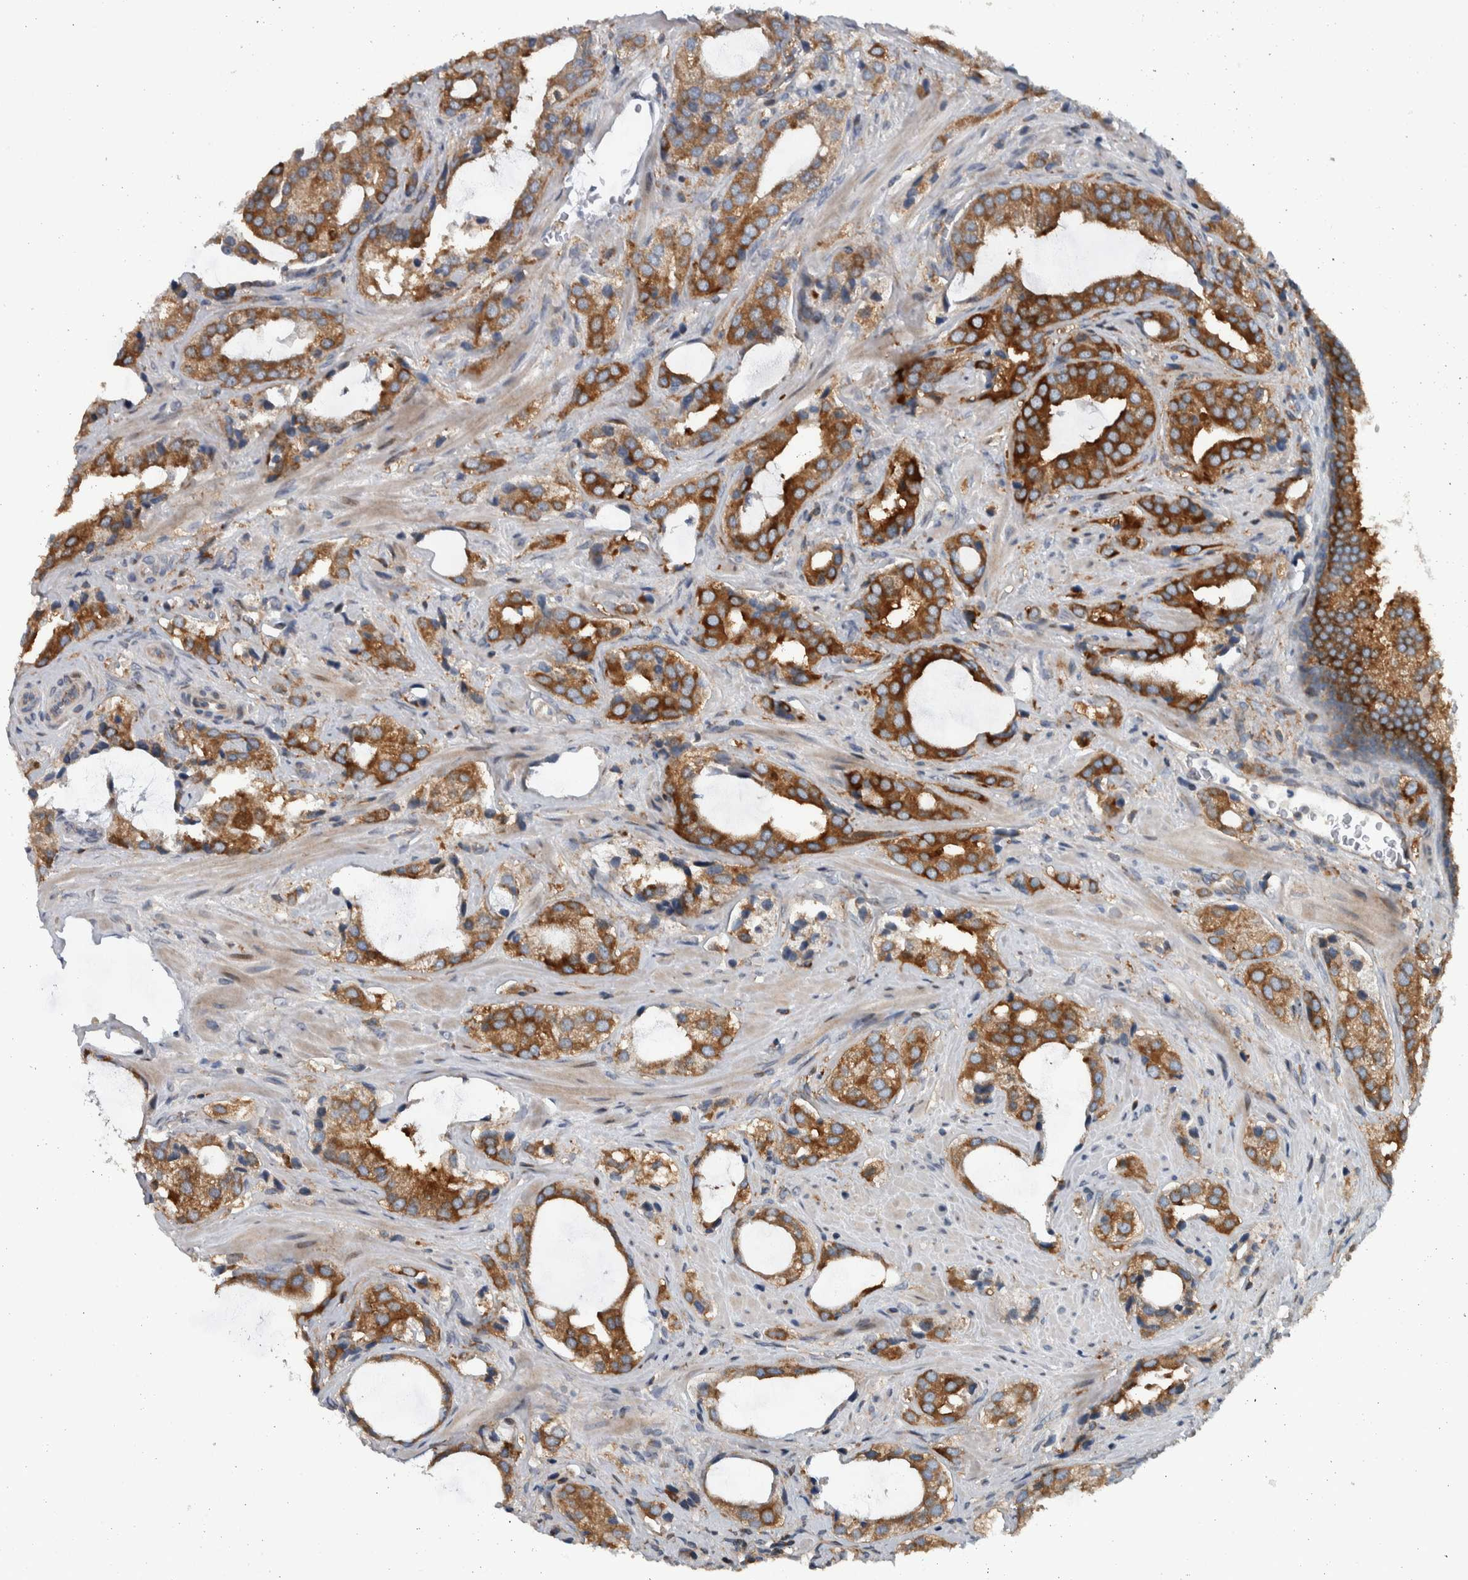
{"staining": {"intensity": "strong", "quantity": ">75%", "location": "cytoplasmic/membranous"}, "tissue": "prostate cancer", "cell_type": "Tumor cells", "image_type": "cancer", "snomed": [{"axis": "morphology", "description": "Adenocarcinoma, High grade"}, {"axis": "topography", "description": "Prostate"}], "caption": "High-grade adenocarcinoma (prostate) stained with IHC demonstrates strong cytoplasmic/membranous positivity in about >75% of tumor cells.", "gene": "BAIAP2L1", "patient": {"sex": "male", "age": 66}}